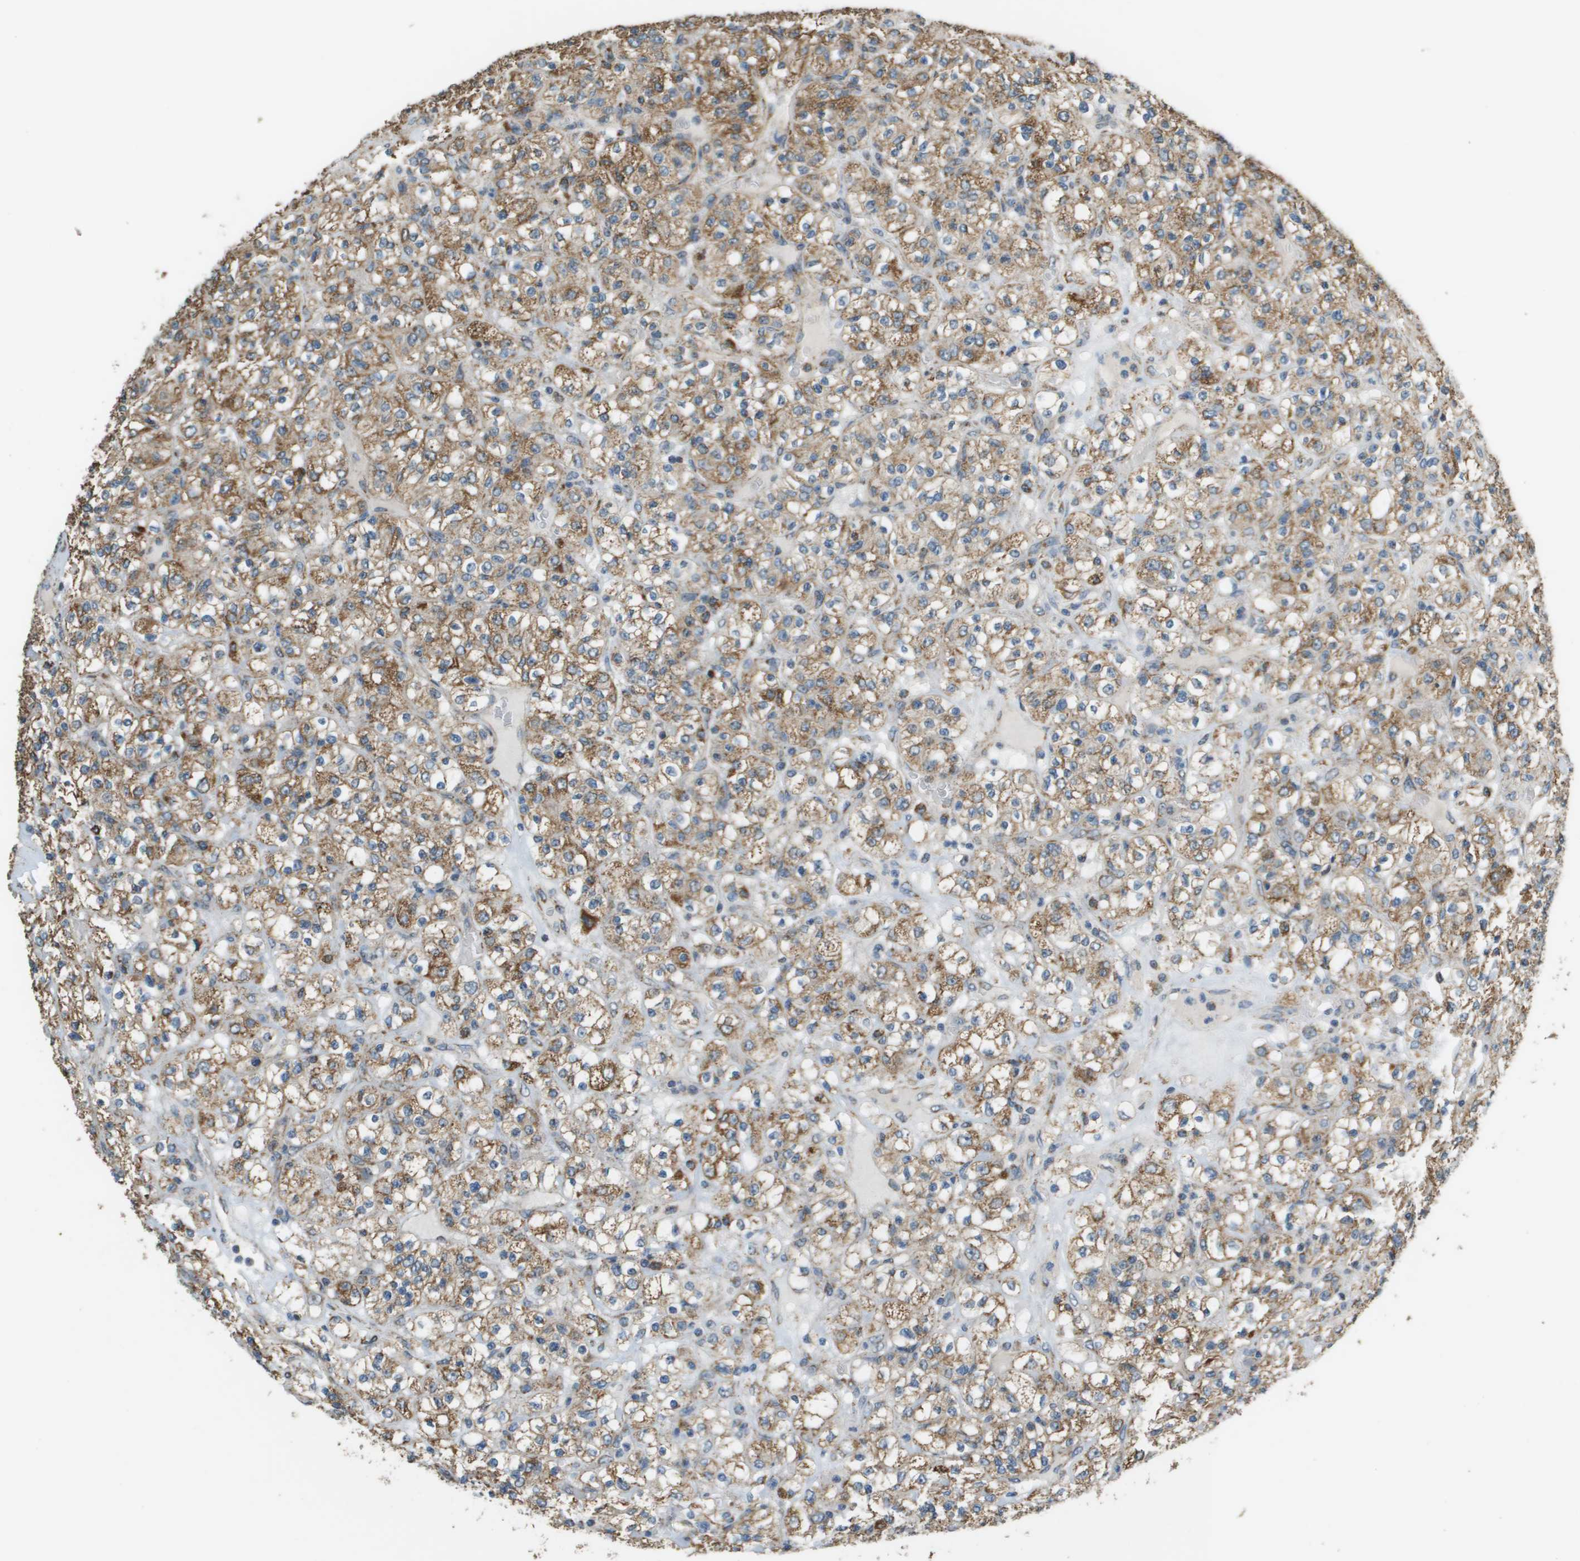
{"staining": {"intensity": "moderate", "quantity": ">75%", "location": "cytoplasmic/membranous"}, "tissue": "renal cancer", "cell_type": "Tumor cells", "image_type": "cancer", "snomed": [{"axis": "morphology", "description": "Normal tissue, NOS"}, {"axis": "morphology", "description": "Adenocarcinoma, NOS"}, {"axis": "topography", "description": "Kidney"}], "caption": "This micrograph shows immunohistochemistry (IHC) staining of renal adenocarcinoma, with medium moderate cytoplasmic/membranous positivity in about >75% of tumor cells.", "gene": "FH", "patient": {"sex": "female", "age": 72}}